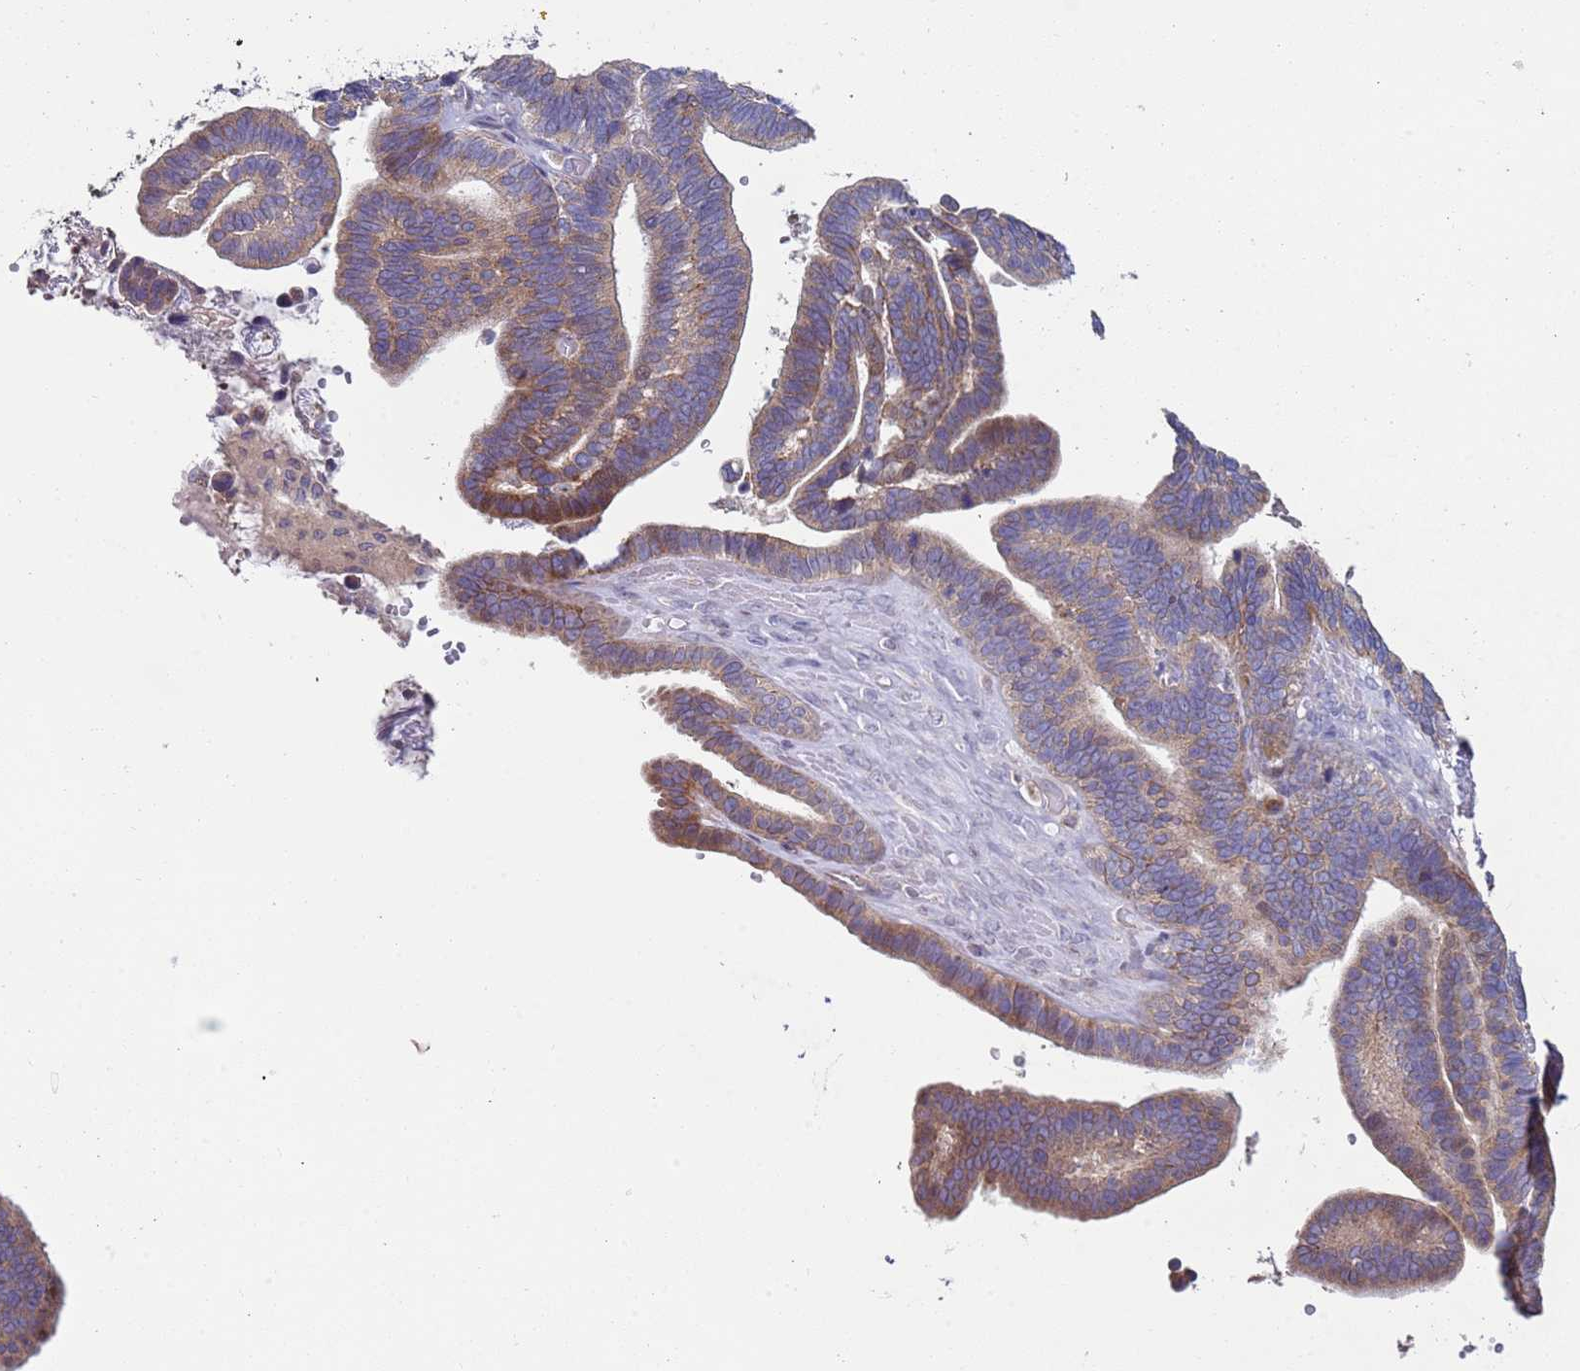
{"staining": {"intensity": "moderate", "quantity": "25%-75%", "location": "cytoplasmic/membranous"}, "tissue": "ovarian cancer", "cell_type": "Tumor cells", "image_type": "cancer", "snomed": [{"axis": "morphology", "description": "Cystadenocarcinoma, serous, NOS"}, {"axis": "topography", "description": "Ovary"}], "caption": "This is an image of IHC staining of ovarian serous cystadenocarcinoma, which shows moderate expression in the cytoplasmic/membranous of tumor cells.", "gene": "DIP2B", "patient": {"sex": "female", "age": 56}}